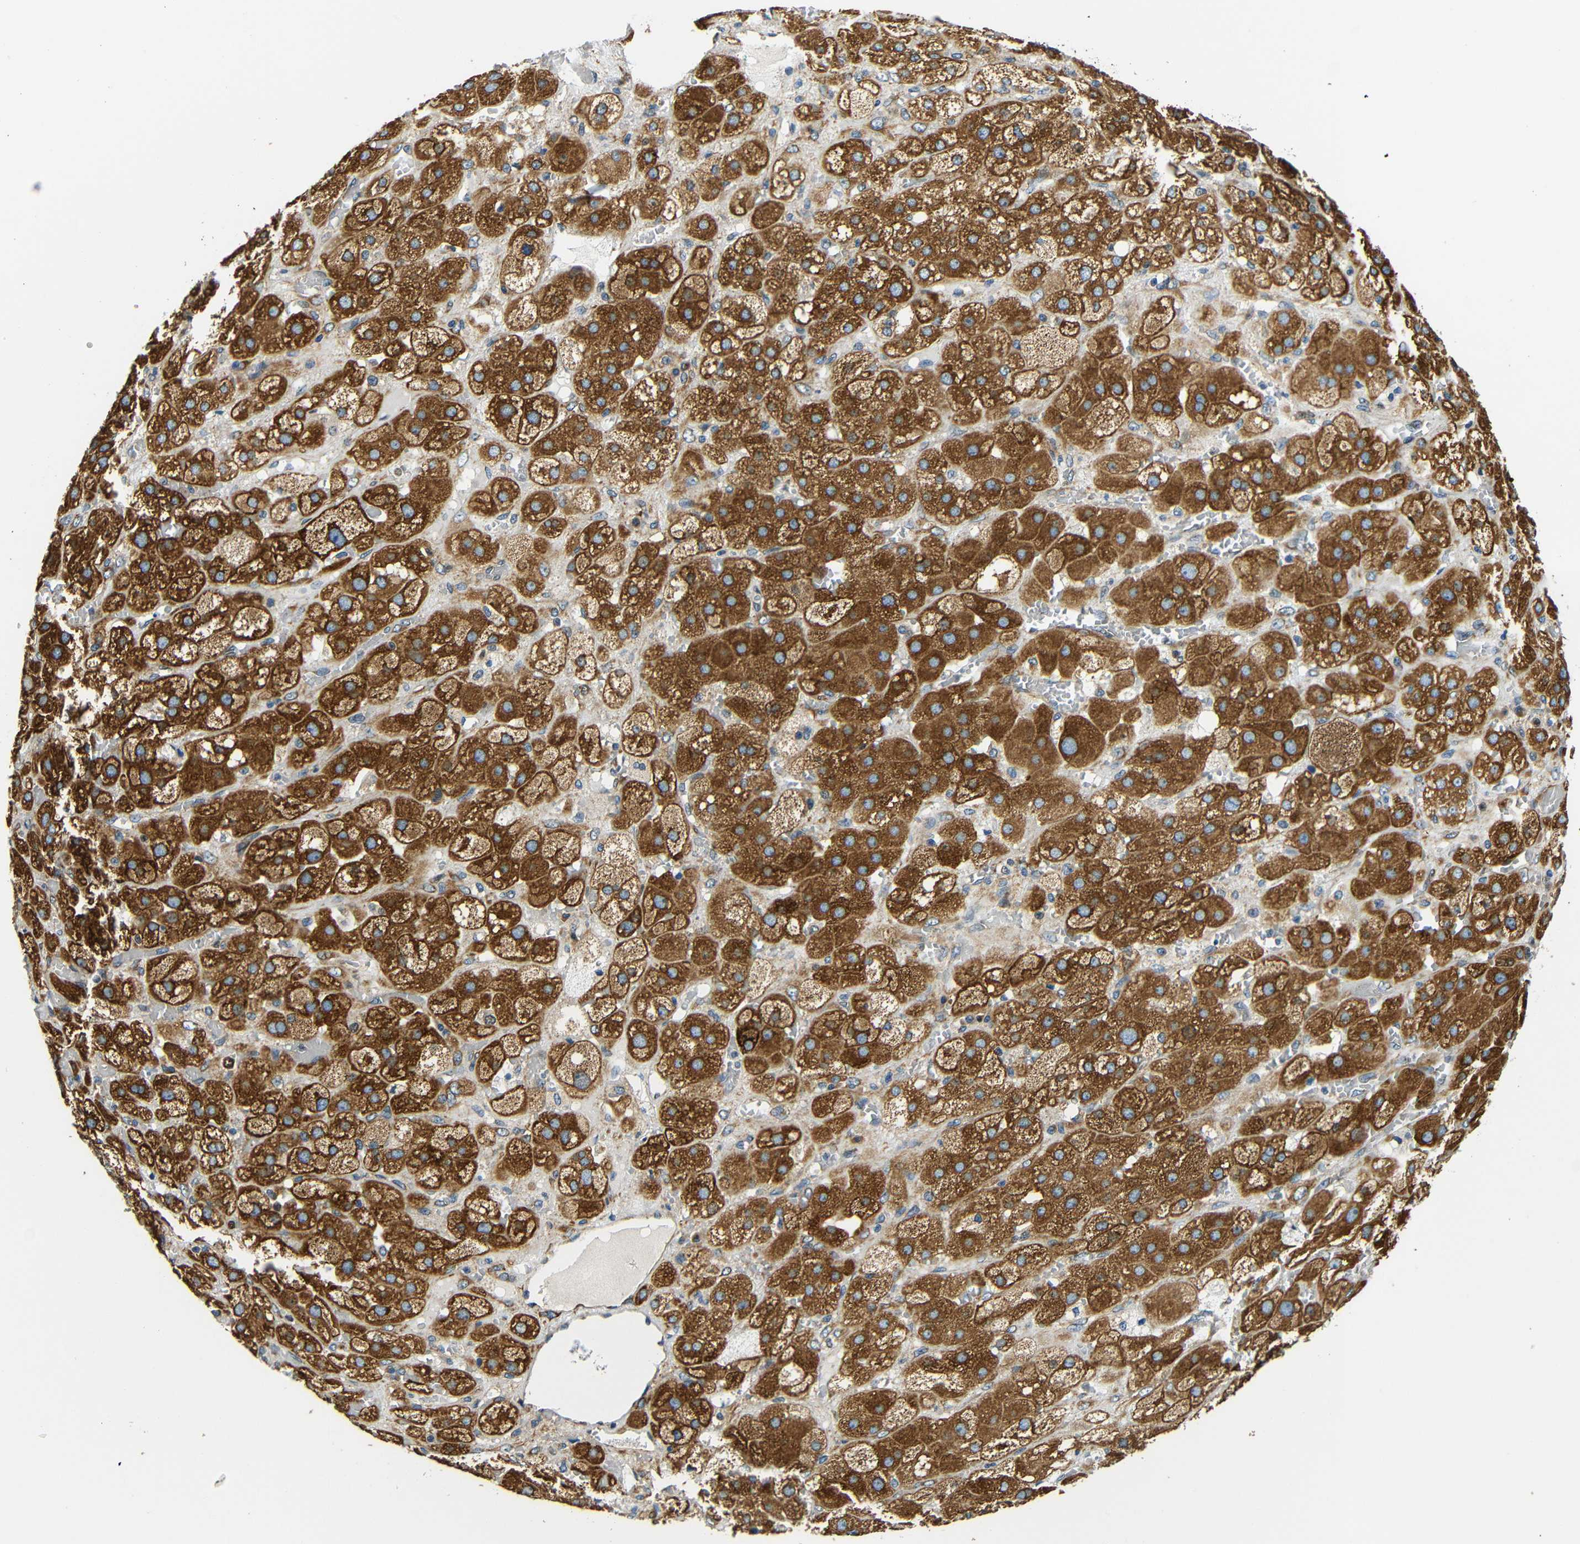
{"staining": {"intensity": "strong", "quantity": ">75%", "location": "cytoplasmic/membranous"}, "tissue": "adrenal gland", "cell_type": "Glandular cells", "image_type": "normal", "snomed": [{"axis": "morphology", "description": "Normal tissue, NOS"}, {"axis": "topography", "description": "Adrenal gland"}], "caption": "Immunohistochemical staining of unremarkable adrenal gland exhibits strong cytoplasmic/membranous protein positivity in approximately >75% of glandular cells. (DAB (3,3'-diaminobenzidine) IHC with brightfield microscopy, high magnification).", "gene": "VAPB", "patient": {"sex": "female", "age": 47}}